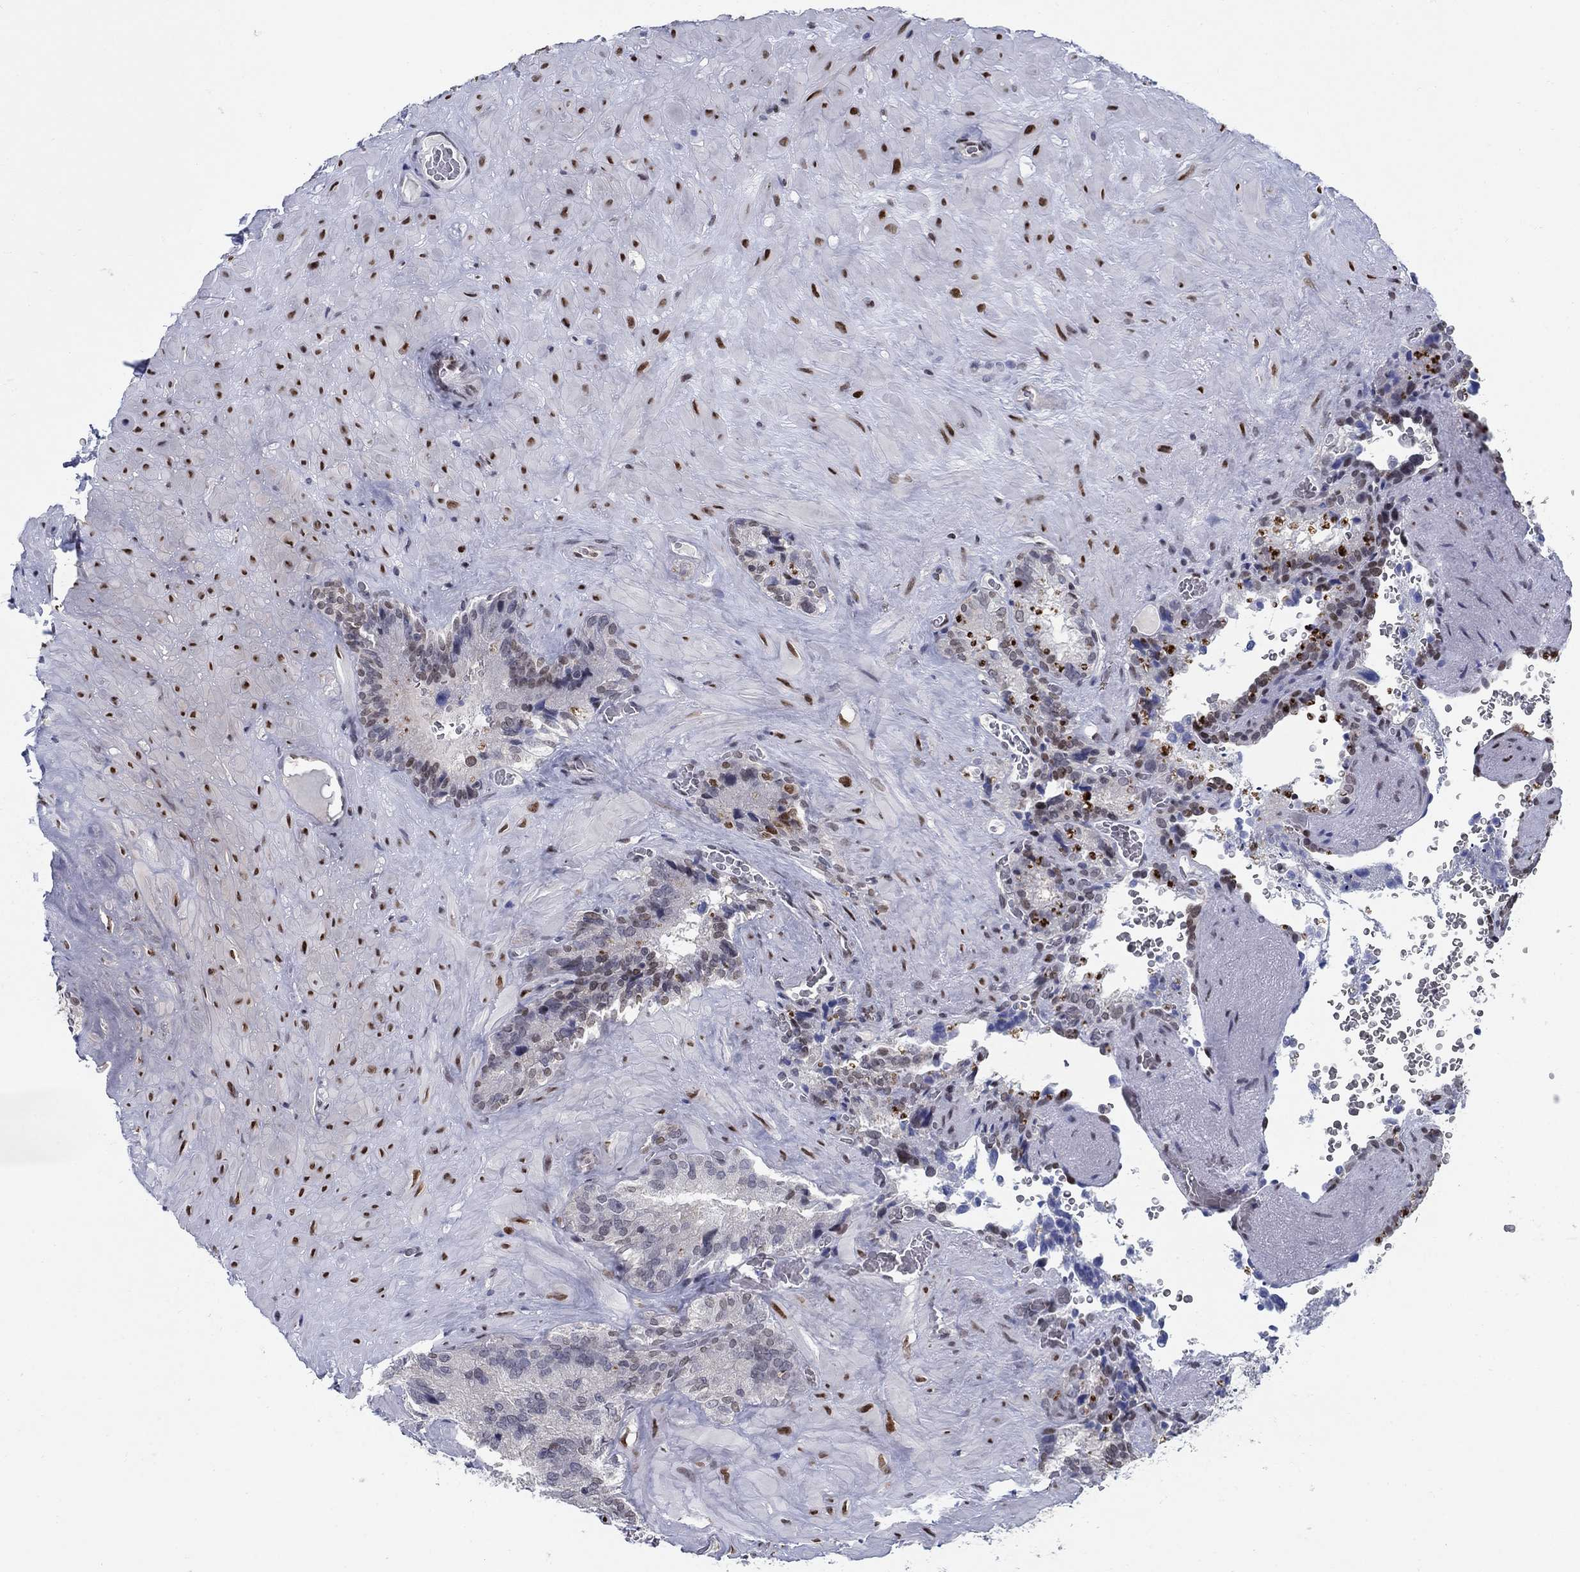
{"staining": {"intensity": "strong", "quantity": "<25%", "location": "cytoplasmic/membranous"}, "tissue": "seminal vesicle", "cell_type": "Glandular cells", "image_type": "normal", "snomed": [{"axis": "morphology", "description": "Normal tissue, NOS"}, {"axis": "topography", "description": "Seminal veicle"}], "caption": "A medium amount of strong cytoplasmic/membranous staining is identified in approximately <25% of glandular cells in unremarkable seminal vesicle.", "gene": "CENPE", "patient": {"sex": "male", "age": 72}}